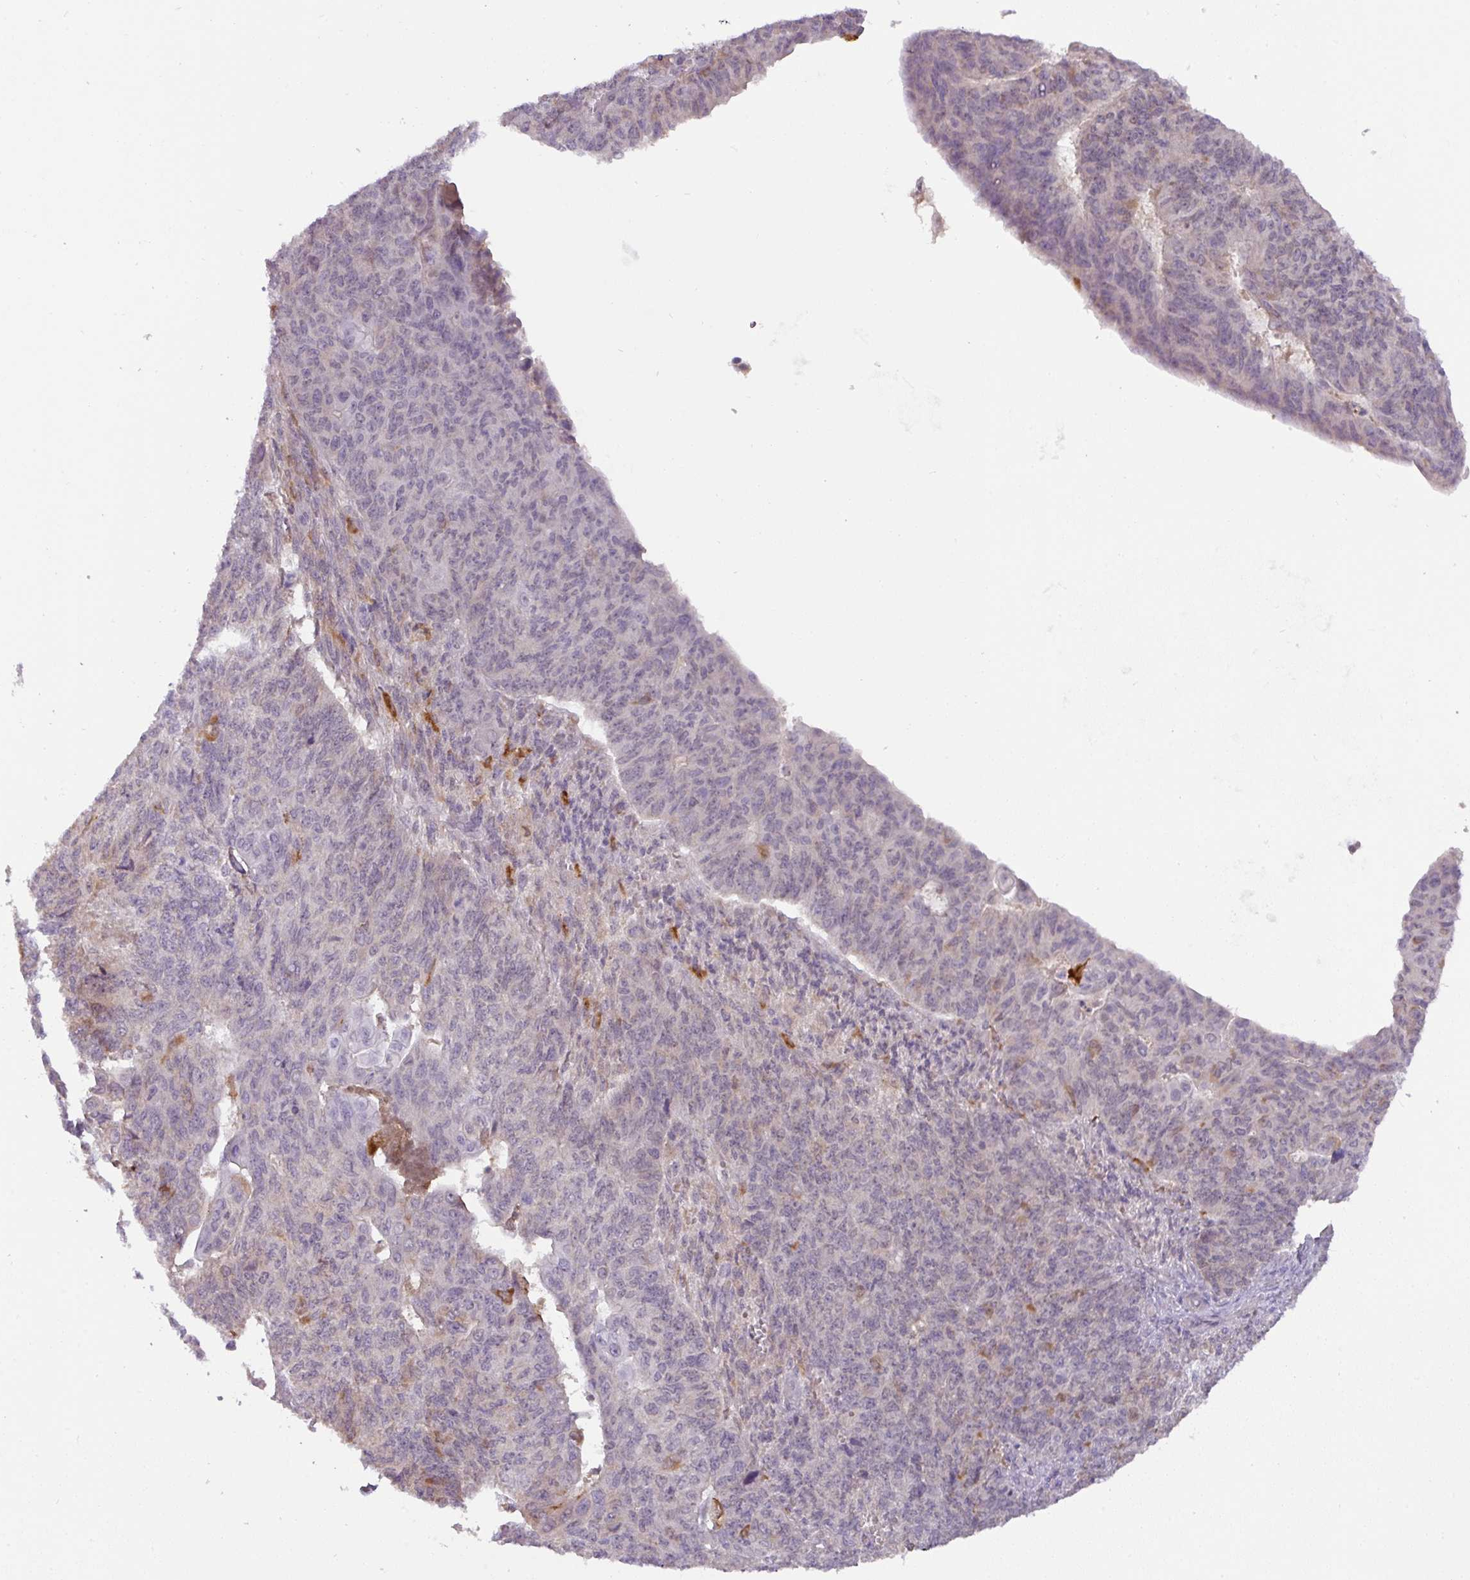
{"staining": {"intensity": "negative", "quantity": "none", "location": "none"}, "tissue": "endometrial cancer", "cell_type": "Tumor cells", "image_type": "cancer", "snomed": [{"axis": "morphology", "description": "Adenocarcinoma, NOS"}, {"axis": "topography", "description": "Endometrium"}], "caption": "This is an IHC image of adenocarcinoma (endometrial). There is no staining in tumor cells.", "gene": "GCNT7", "patient": {"sex": "female", "age": 32}}